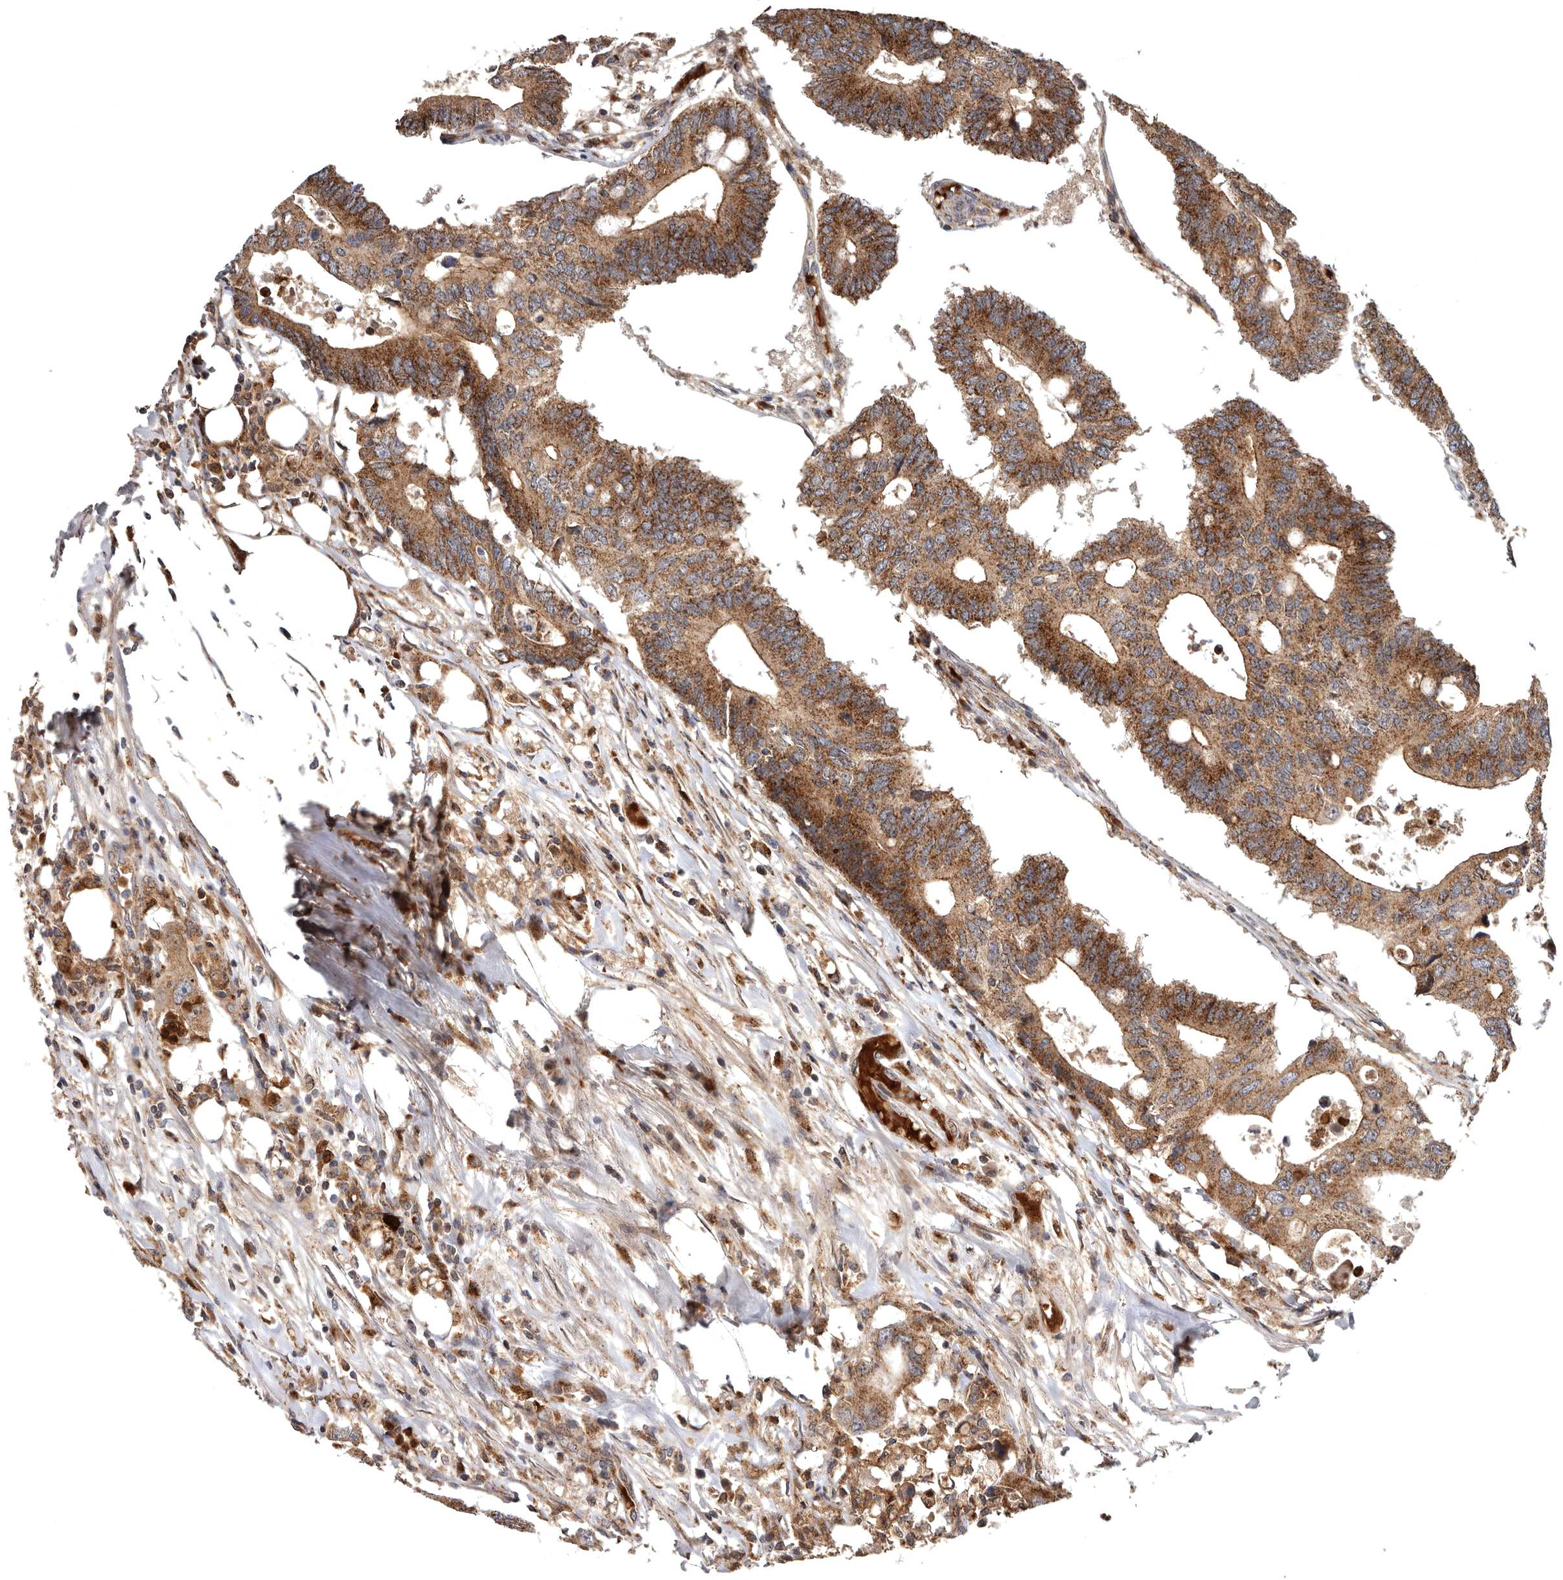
{"staining": {"intensity": "moderate", "quantity": ">75%", "location": "cytoplasmic/membranous"}, "tissue": "colorectal cancer", "cell_type": "Tumor cells", "image_type": "cancer", "snomed": [{"axis": "morphology", "description": "Adenocarcinoma, NOS"}, {"axis": "topography", "description": "Colon"}], "caption": "This micrograph exhibits IHC staining of adenocarcinoma (colorectal), with medium moderate cytoplasmic/membranous expression in approximately >75% of tumor cells.", "gene": "FGFR4", "patient": {"sex": "male", "age": 71}}